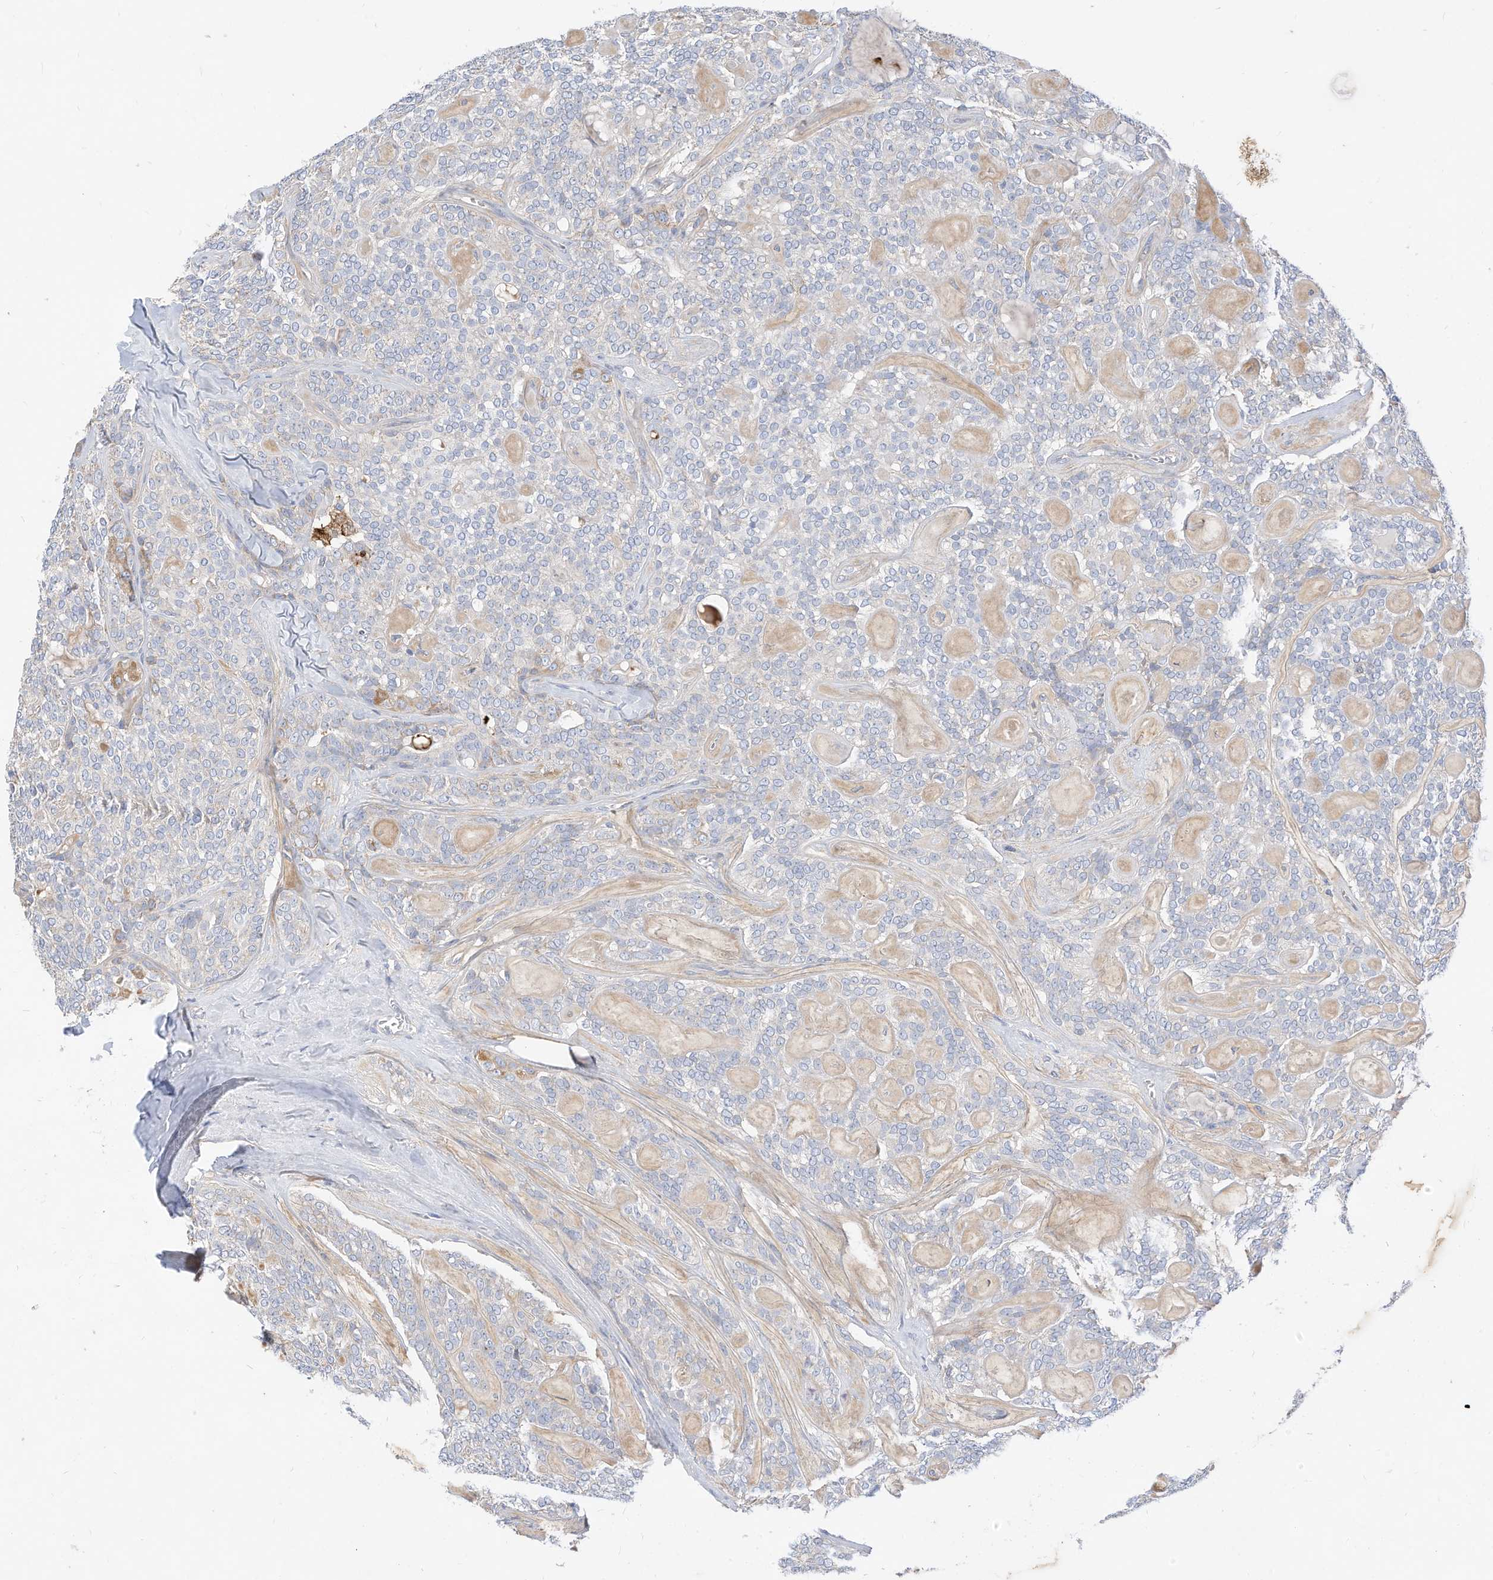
{"staining": {"intensity": "negative", "quantity": "none", "location": "none"}, "tissue": "head and neck cancer", "cell_type": "Tumor cells", "image_type": "cancer", "snomed": [{"axis": "morphology", "description": "Adenocarcinoma, NOS"}, {"axis": "topography", "description": "Head-Neck"}], "caption": "Head and neck cancer was stained to show a protein in brown. There is no significant positivity in tumor cells.", "gene": "RHOH", "patient": {"sex": "male", "age": 66}}